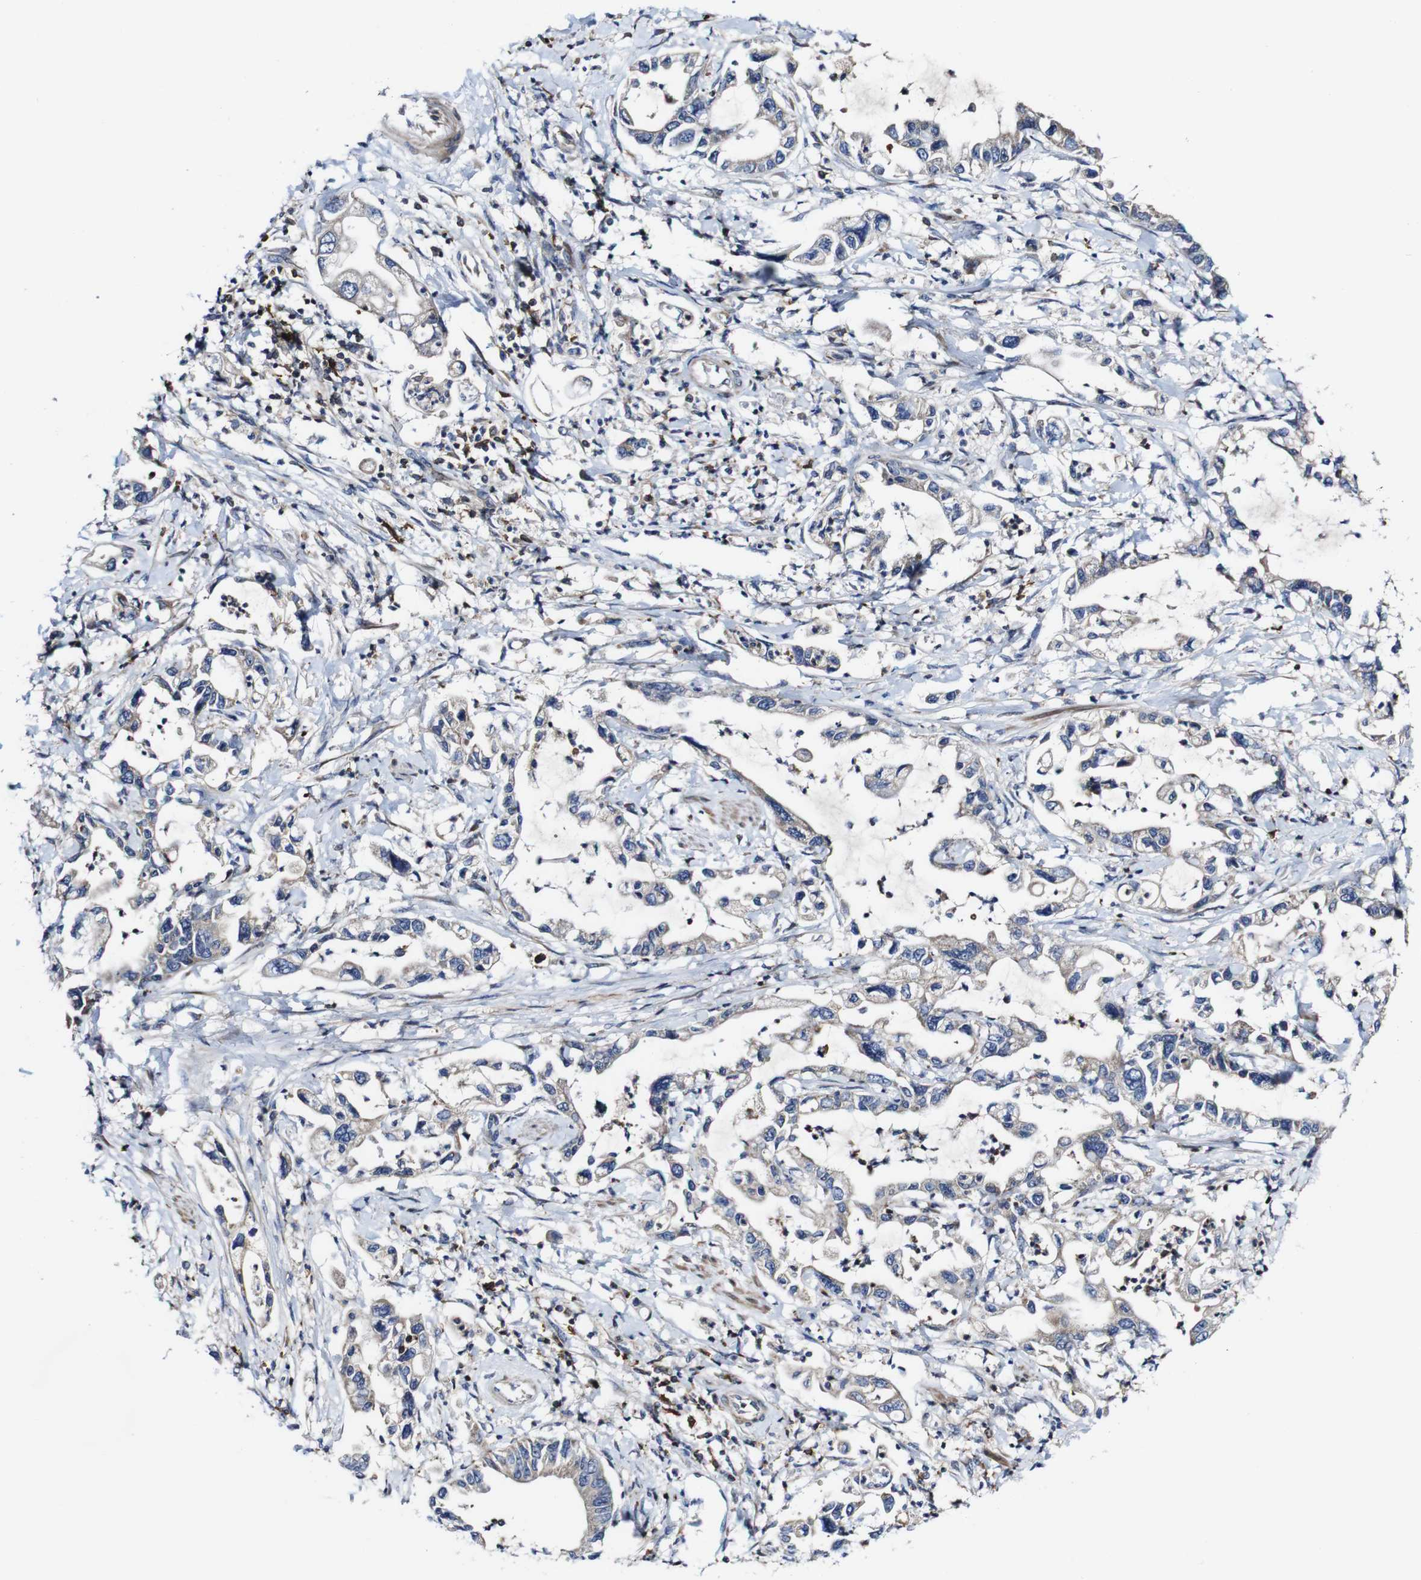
{"staining": {"intensity": "negative", "quantity": "none", "location": "none"}, "tissue": "pancreatic cancer", "cell_type": "Tumor cells", "image_type": "cancer", "snomed": [{"axis": "morphology", "description": "Adenocarcinoma, NOS"}, {"axis": "topography", "description": "Pancreas"}], "caption": "The image shows no significant staining in tumor cells of pancreatic cancer. (DAB (3,3'-diaminobenzidine) immunohistochemistry (IHC) with hematoxylin counter stain).", "gene": "JAK2", "patient": {"sex": "male", "age": 56}}